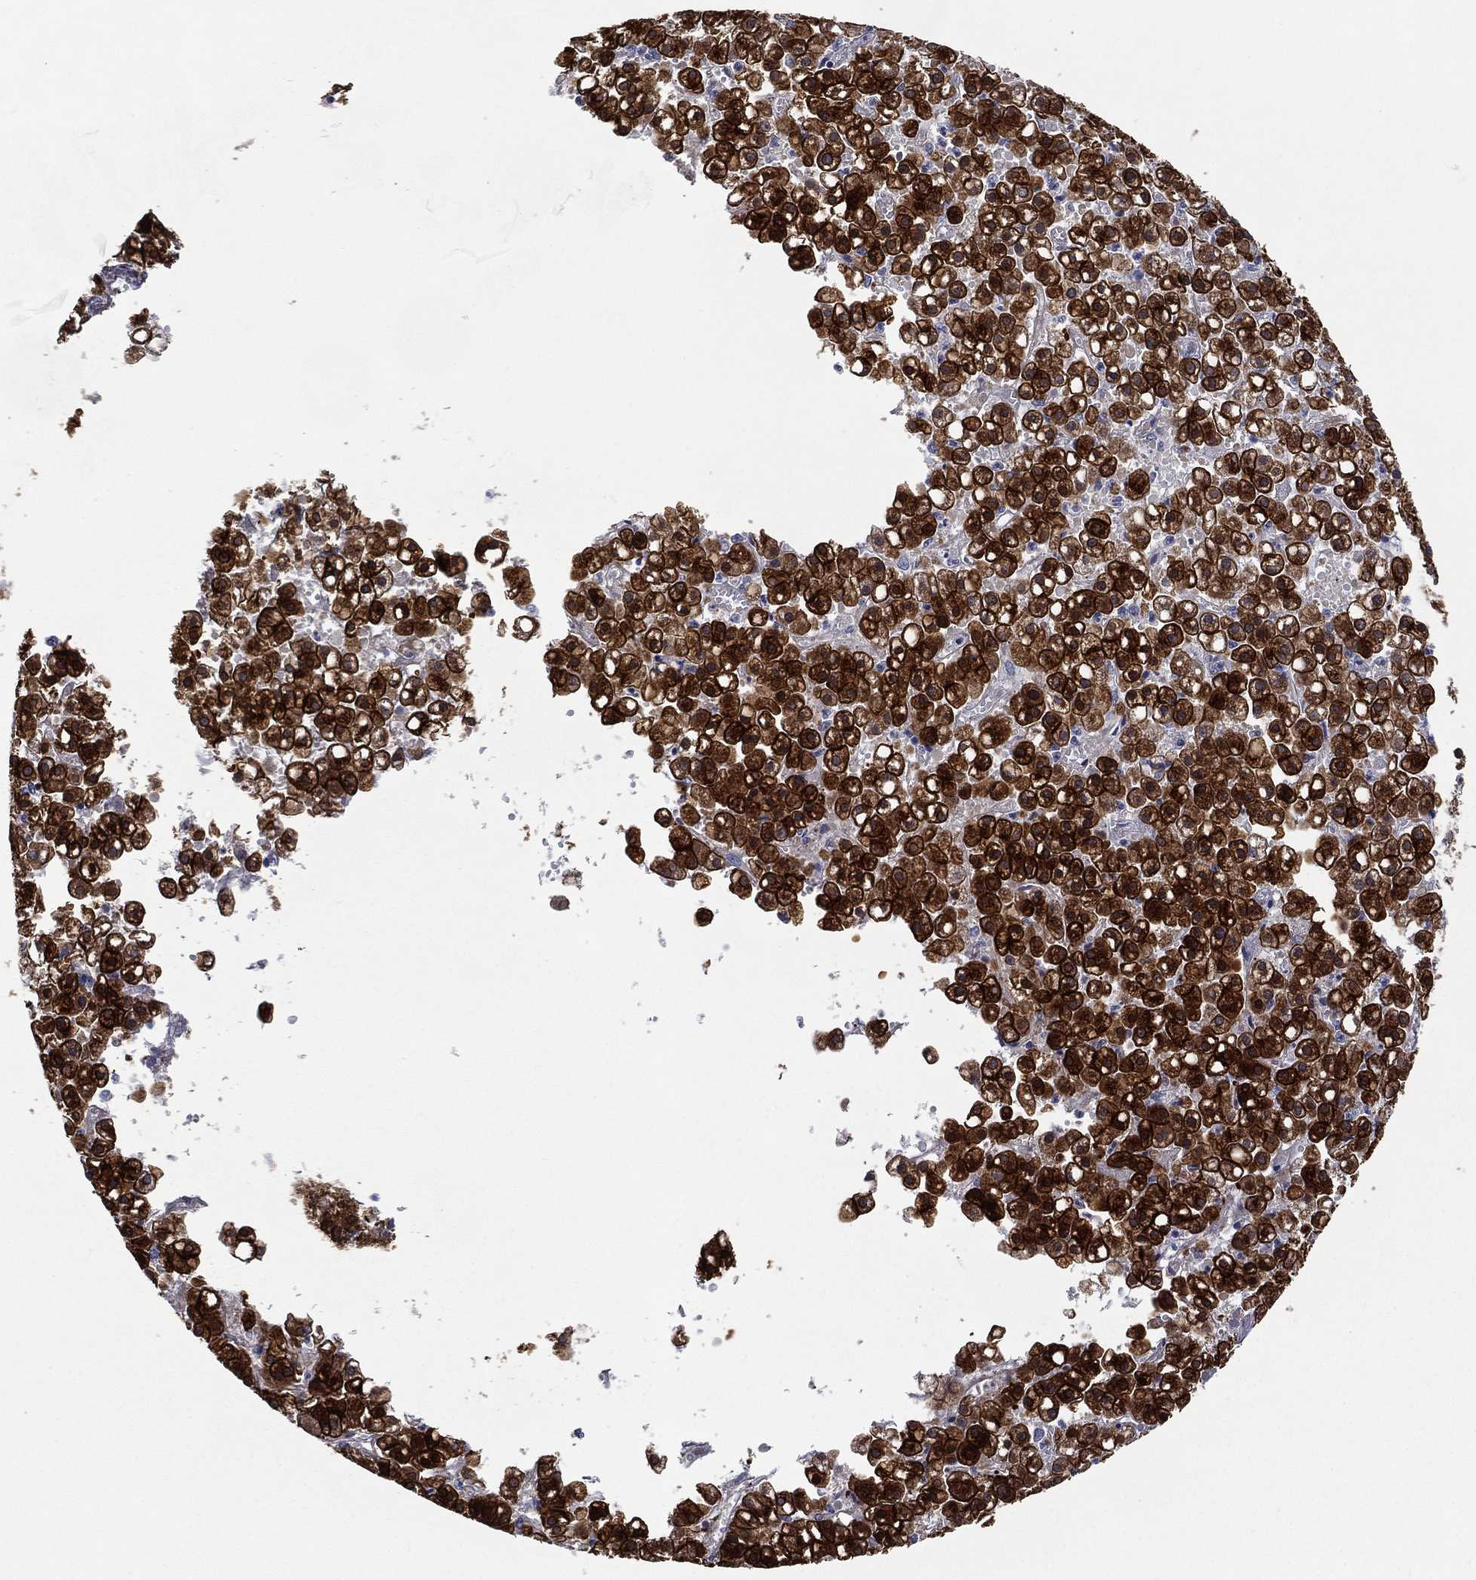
{"staining": {"intensity": "strong", "quantity": ">75%", "location": "cytoplasmic/membranous"}, "tissue": "liver cancer", "cell_type": "Tumor cells", "image_type": "cancer", "snomed": [{"axis": "morphology", "description": "Carcinoma, Hepatocellular, NOS"}, {"axis": "topography", "description": "Liver"}], "caption": "Protein expression analysis of liver cancer demonstrates strong cytoplasmic/membranous positivity in about >75% of tumor cells.", "gene": "KRT7", "patient": {"sex": "male", "age": 67}}